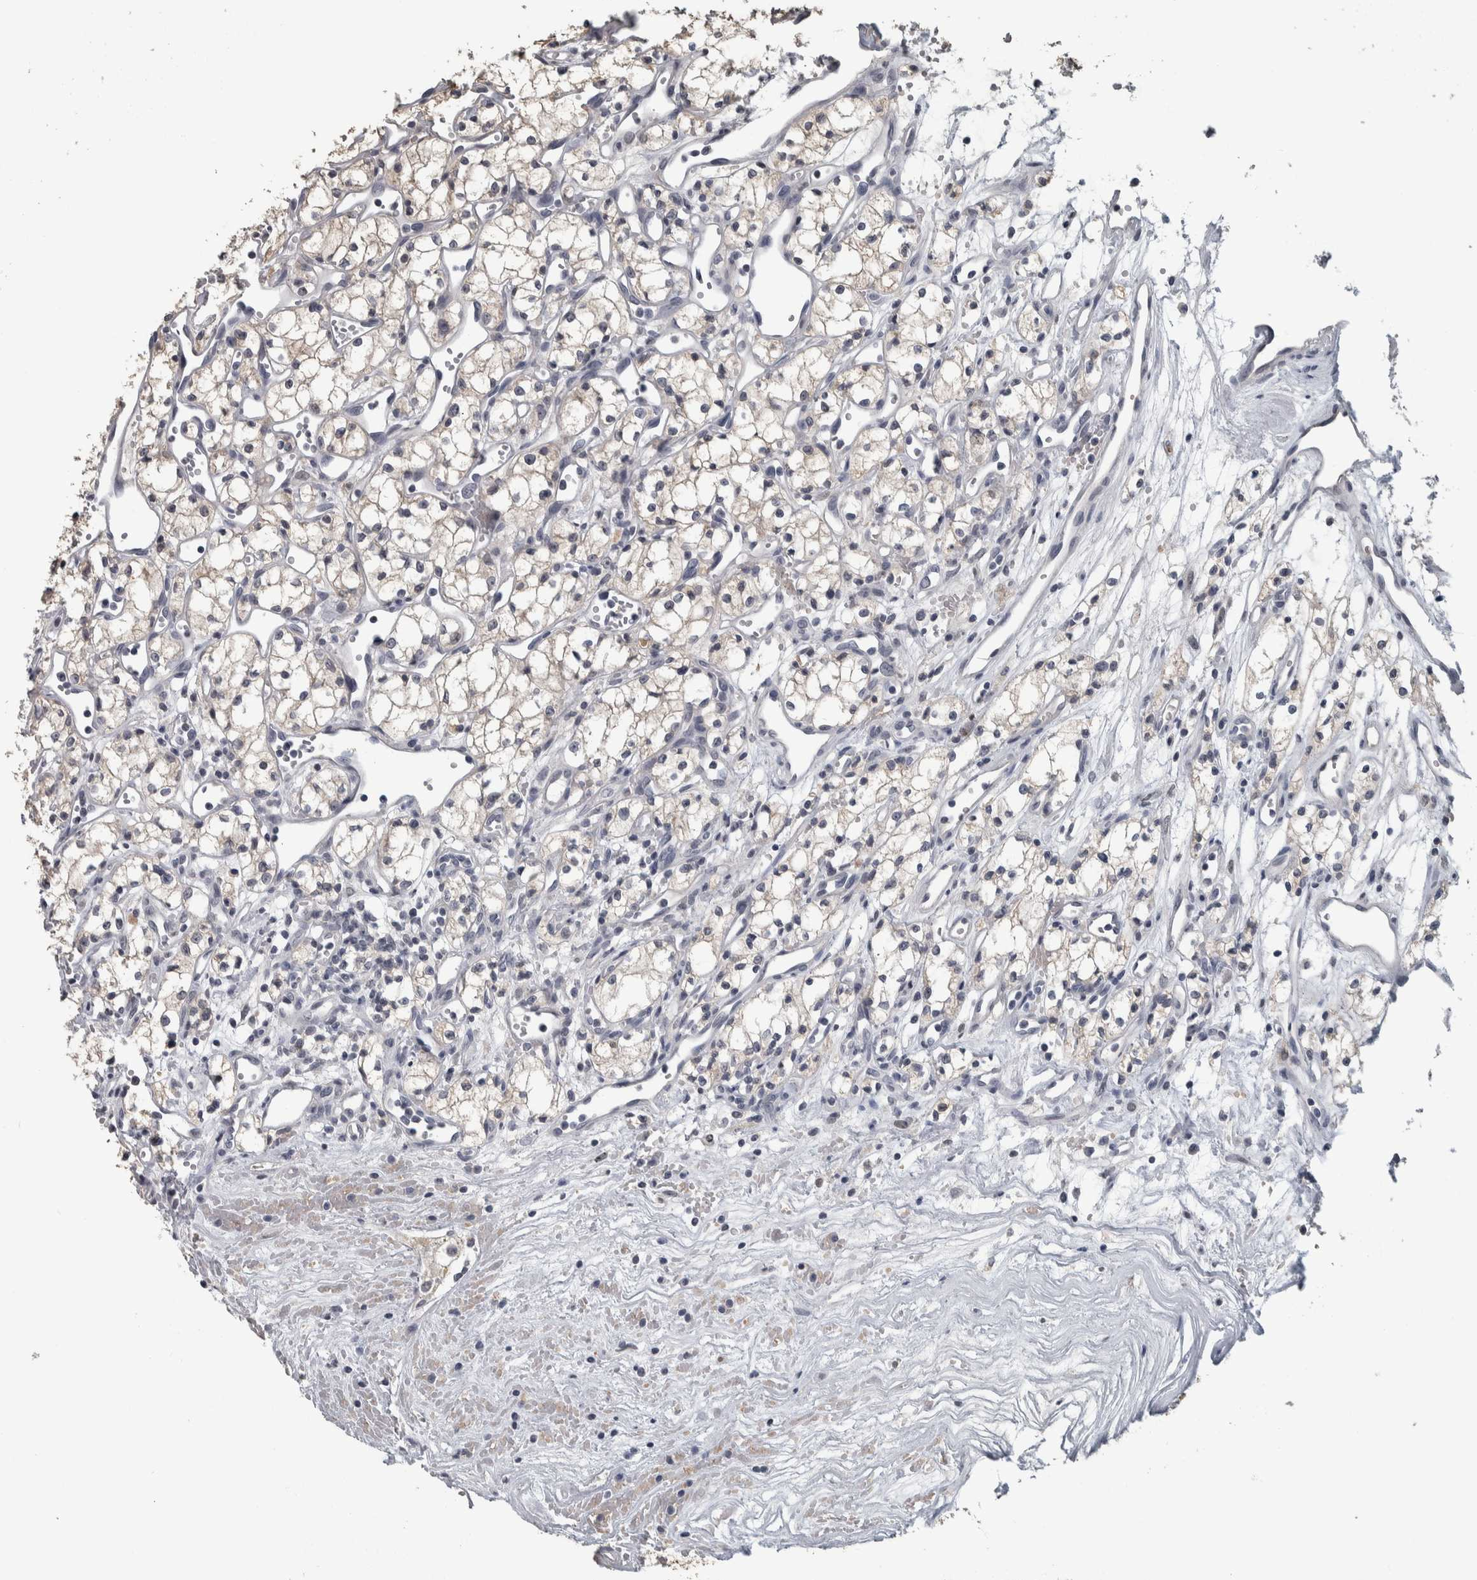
{"staining": {"intensity": "weak", "quantity": "<25%", "location": "cytoplasmic/membranous"}, "tissue": "renal cancer", "cell_type": "Tumor cells", "image_type": "cancer", "snomed": [{"axis": "morphology", "description": "Adenocarcinoma, NOS"}, {"axis": "topography", "description": "Kidney"}], "caption": "Immunohistochemical staining of human renal cancer (adenocarcinoma) demonstrates no significant expression in tumor cells.", "gene": "CAVIN4", "patient": {"sex": "male", "age": 59}}